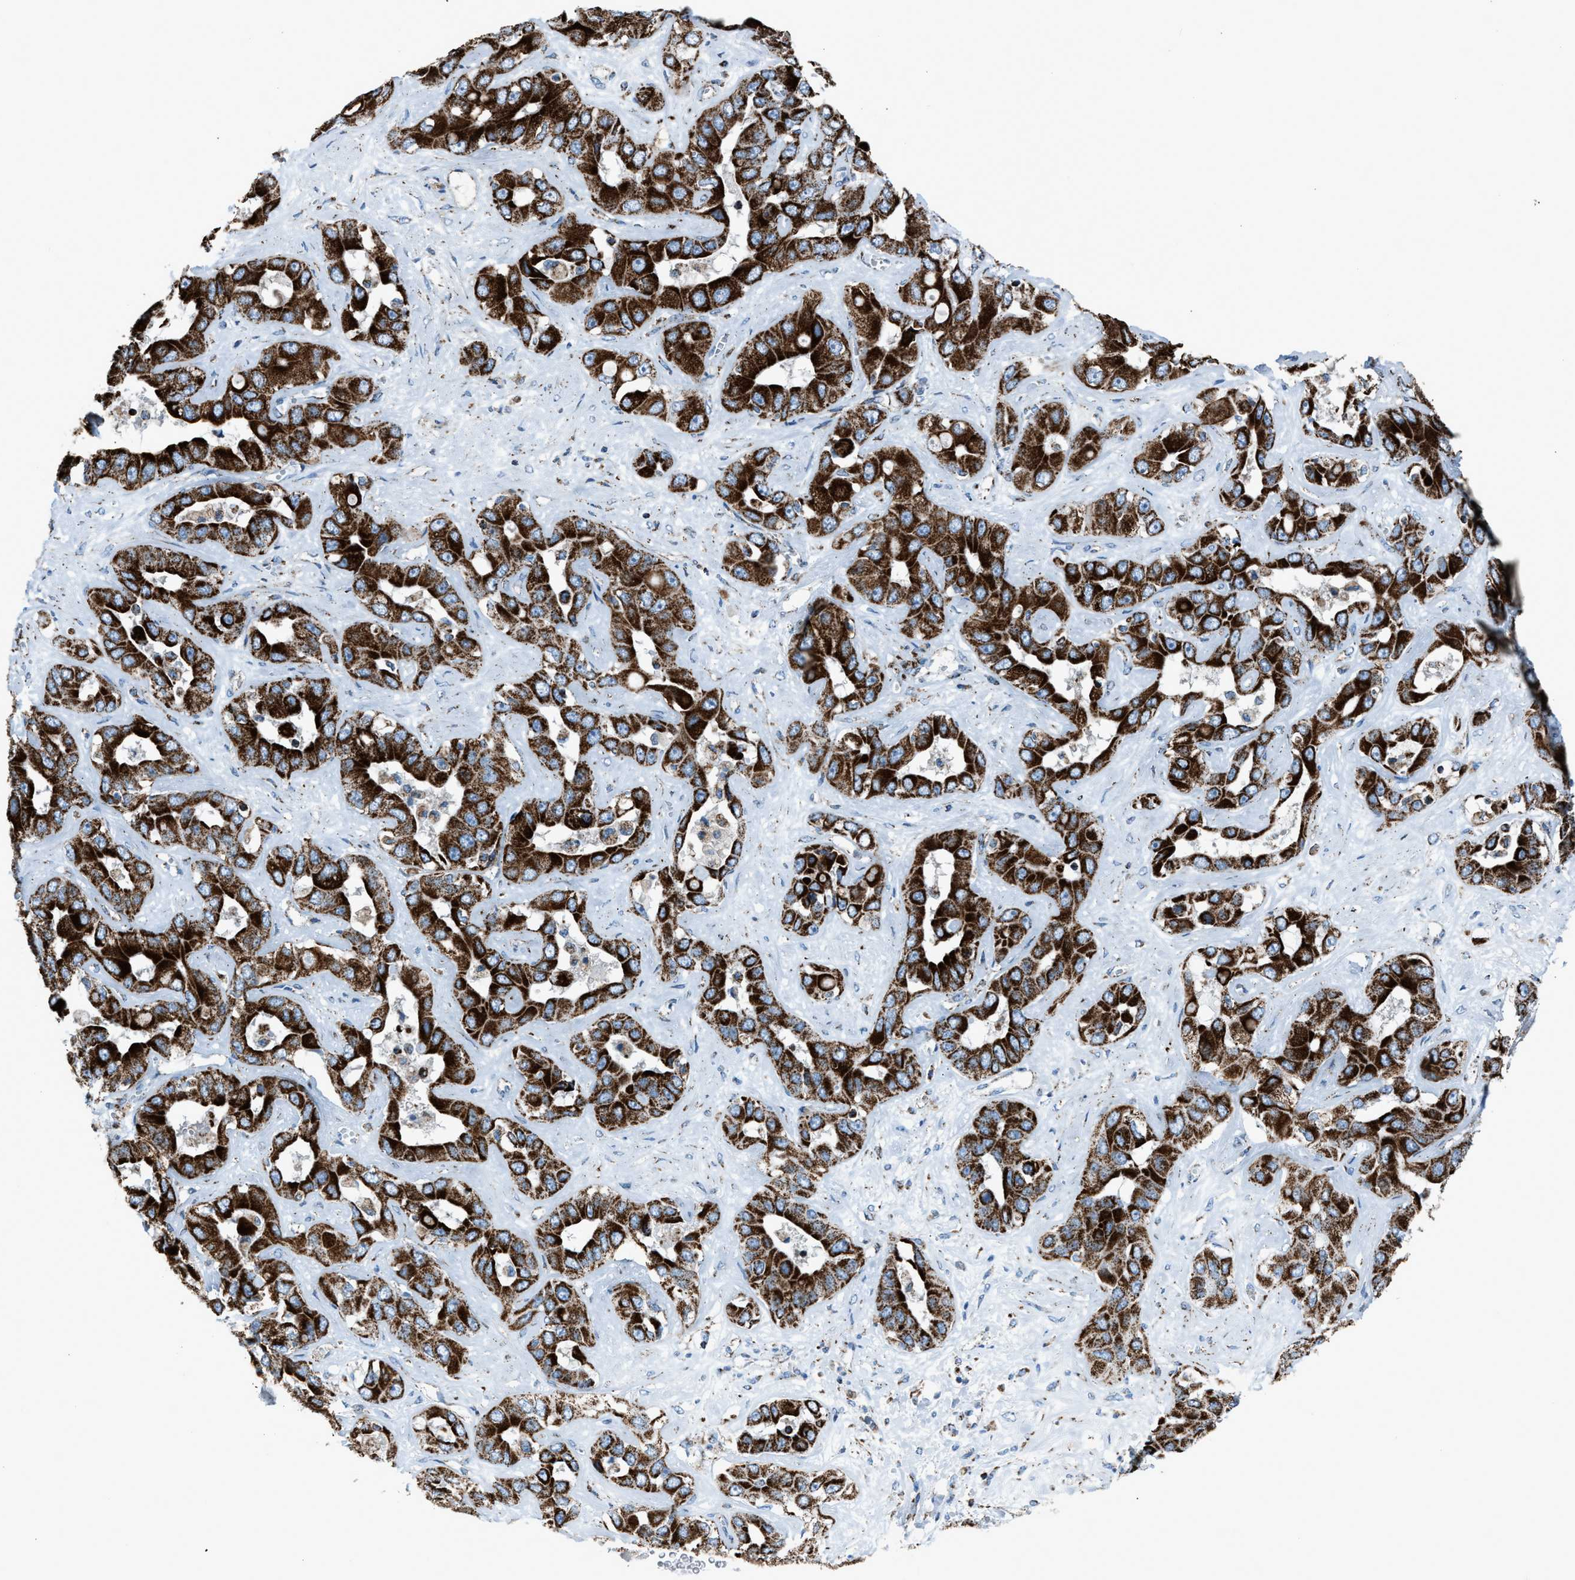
{"staining": {"intensity": "strong", "quantity": ">75%", "location": "cytoplasmic/membranous"}, "tissue": "liver cancer", "cell_type": "Tumor cells", "image_type": "cancer", "snomed": [{"axis": "morphology", "description": "Cholangiocarcinoma"}, {"axis": "topography", "description": "Liver"}], "caption": "This micrograph displays immunohistochemistry staining of cholangiocarcinoma (liver), with high strong cytoplasmic/membranous expression in approximately >75% of tumor cells.", "gene": "MDH2", "patient": {"sex": "female", "age": 52}}